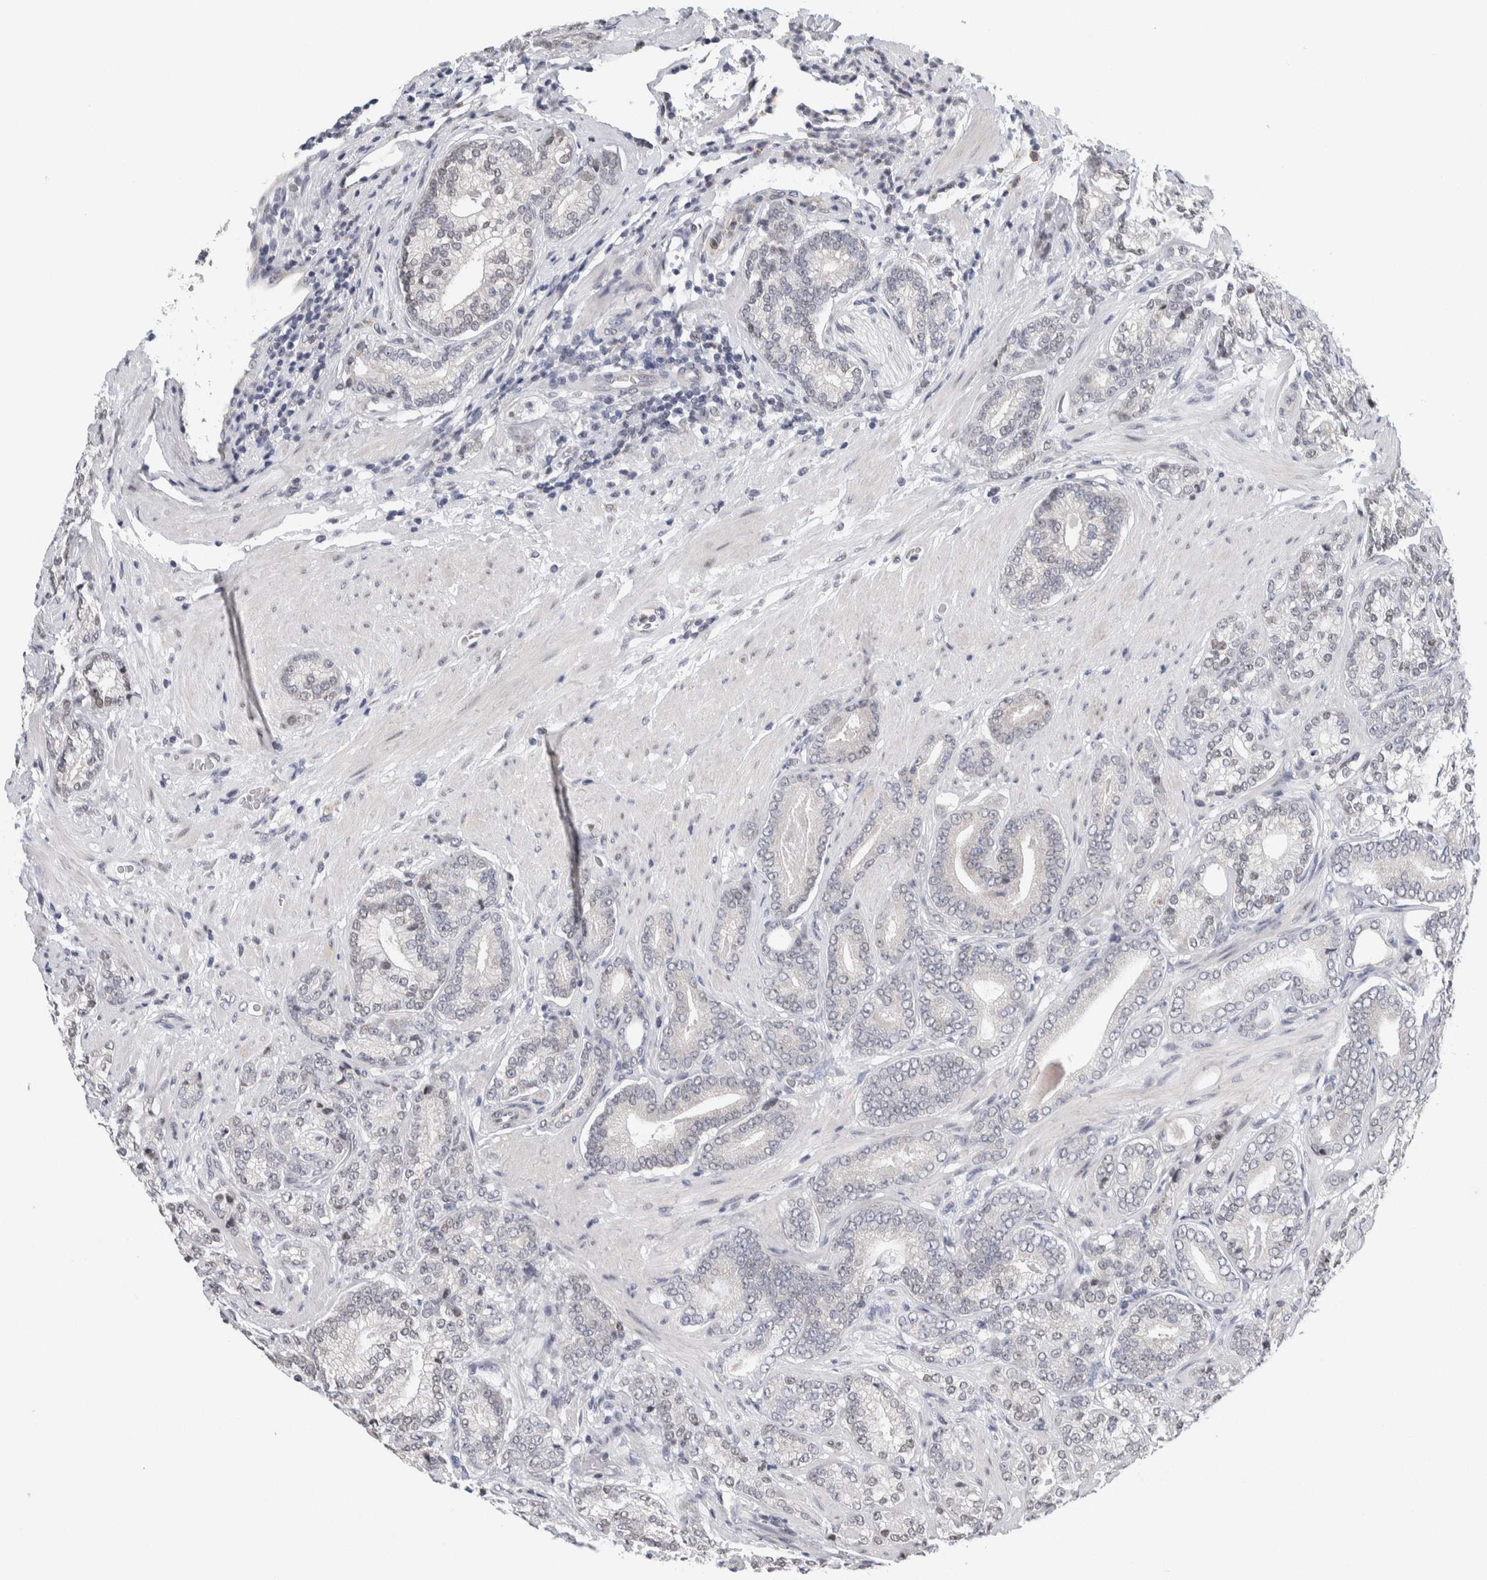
{"staining": {"intensity": "negative", "quantity": "none", "location": "none"}, "tissue": "prostate cancer", "cell_type": "Tumor cells", "image_type": "cancer", "snomed": [{"axis": "morphology", "description": "Adenocarcinoma, High grade"}, {"axis": "topography", "description": "Prostate"}], "caption": "Photomicrograph shows no protein positivity in tumor cells of adenocarcinoma (high-grade) (prostate) tissue.", "gene": "NEUROD1", "patient": {"sex": "male", "age": 61}}